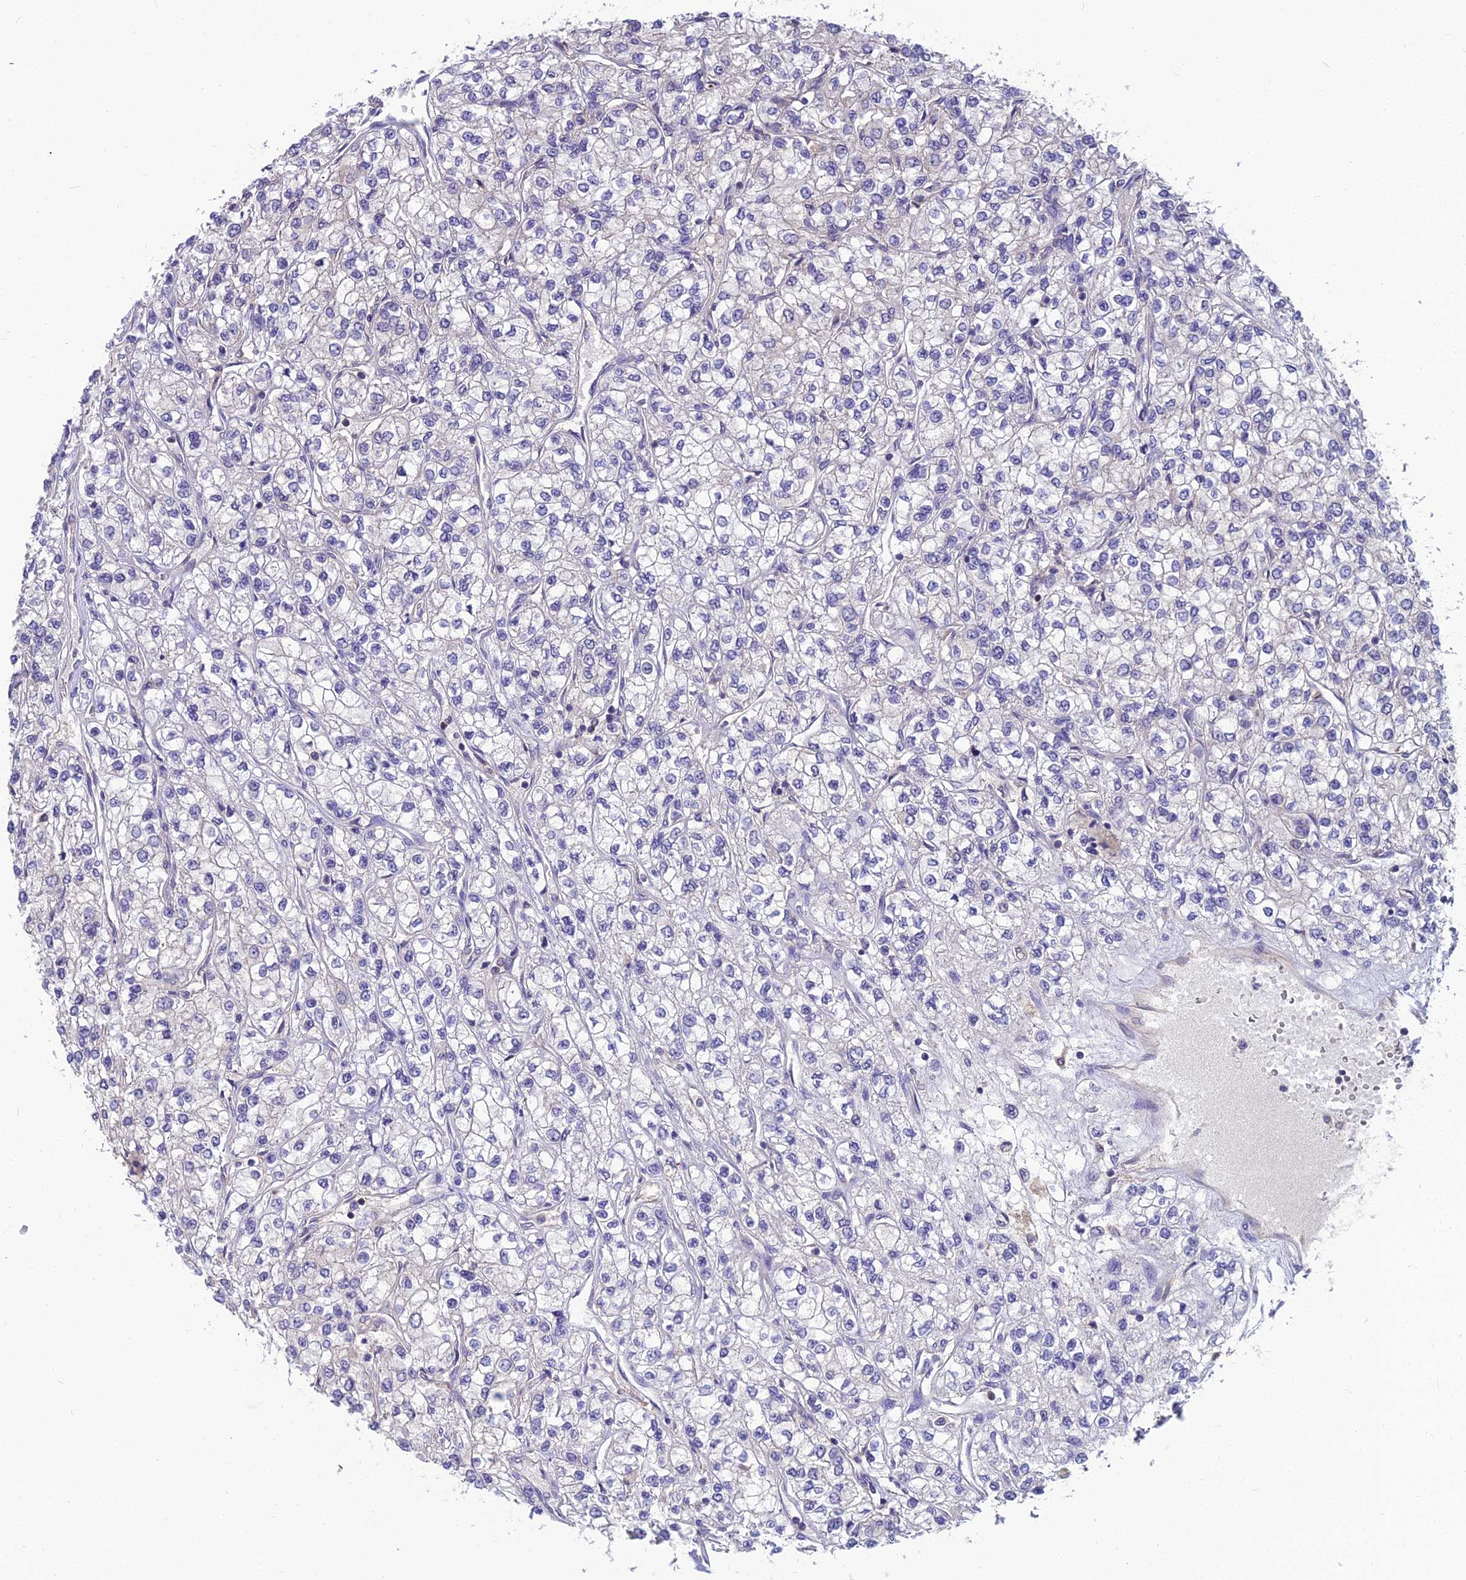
{"staining": {"intensity": "negative", "quantity": "none", "location": "none"}, "tissue": "renal cancer", "cell_type": "Tumor cells", "image_type": "cancer", "snomed": [{"axis": "morphology", "description": "Adenocarcinoma, NOS"}, {"axis": "topography", "description": "Kidney"}], "caption": "Immunohistochemical staining of human adenocarcinoma (renal) shows no significant staining in tumor cells.", "gene": "MVD", "patient": {"sex": "male", "age": 80}}